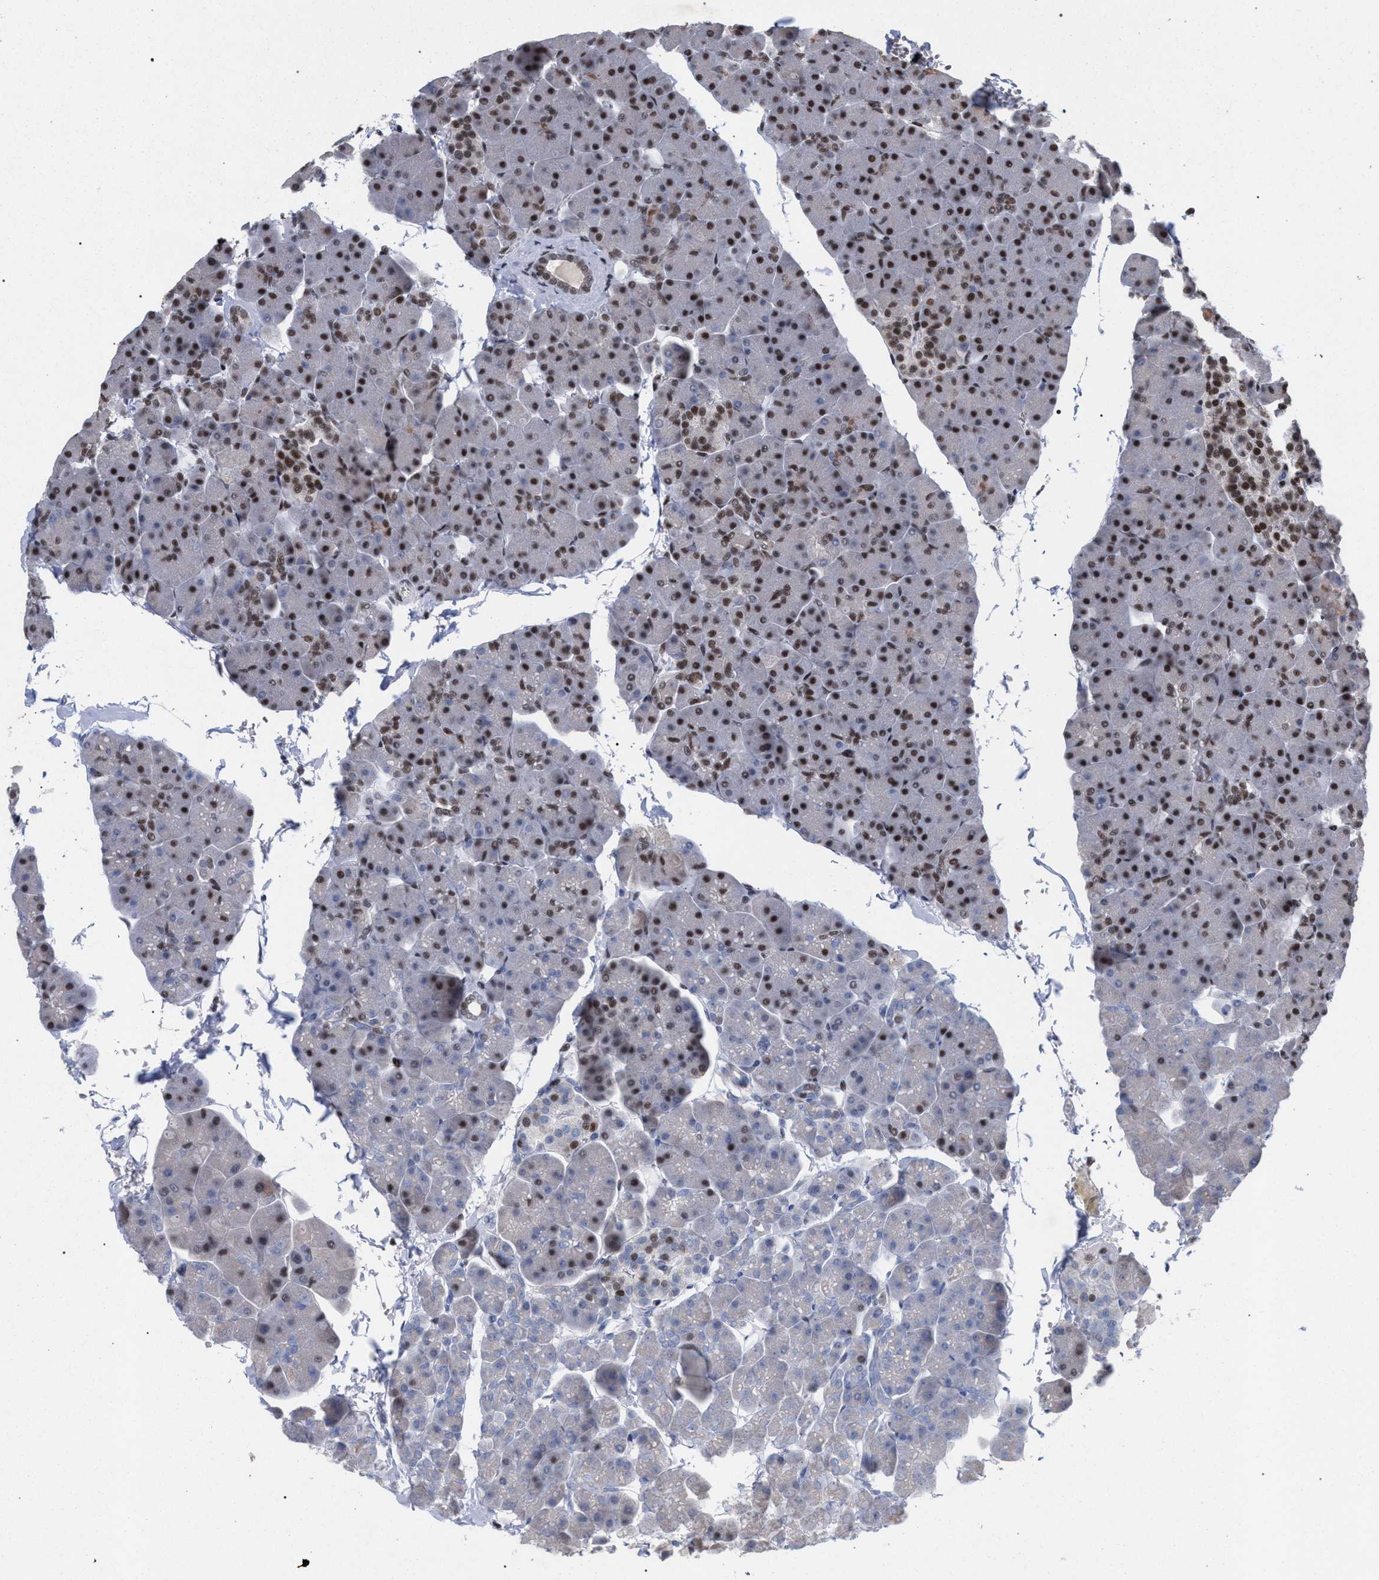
{"staining": {"intensity": "strong", "quantity": ">75%", "location": "nuclear"}, "tissue": "pancreas", "cell_type": "Exocrine glandular cells", "image_type": "normal", "snomed": [{"axis": "morphology", "description": "Normal tissue, NOS"}, {"axis": "topography", "description": "Pancreas"}], "caption": "Pancreas stained with IHC shows strong nuclear expression in about >75% of exocrine glandular cells.", "gene": "SCAF4", "patient": {"sex": "male", "age": 35}}